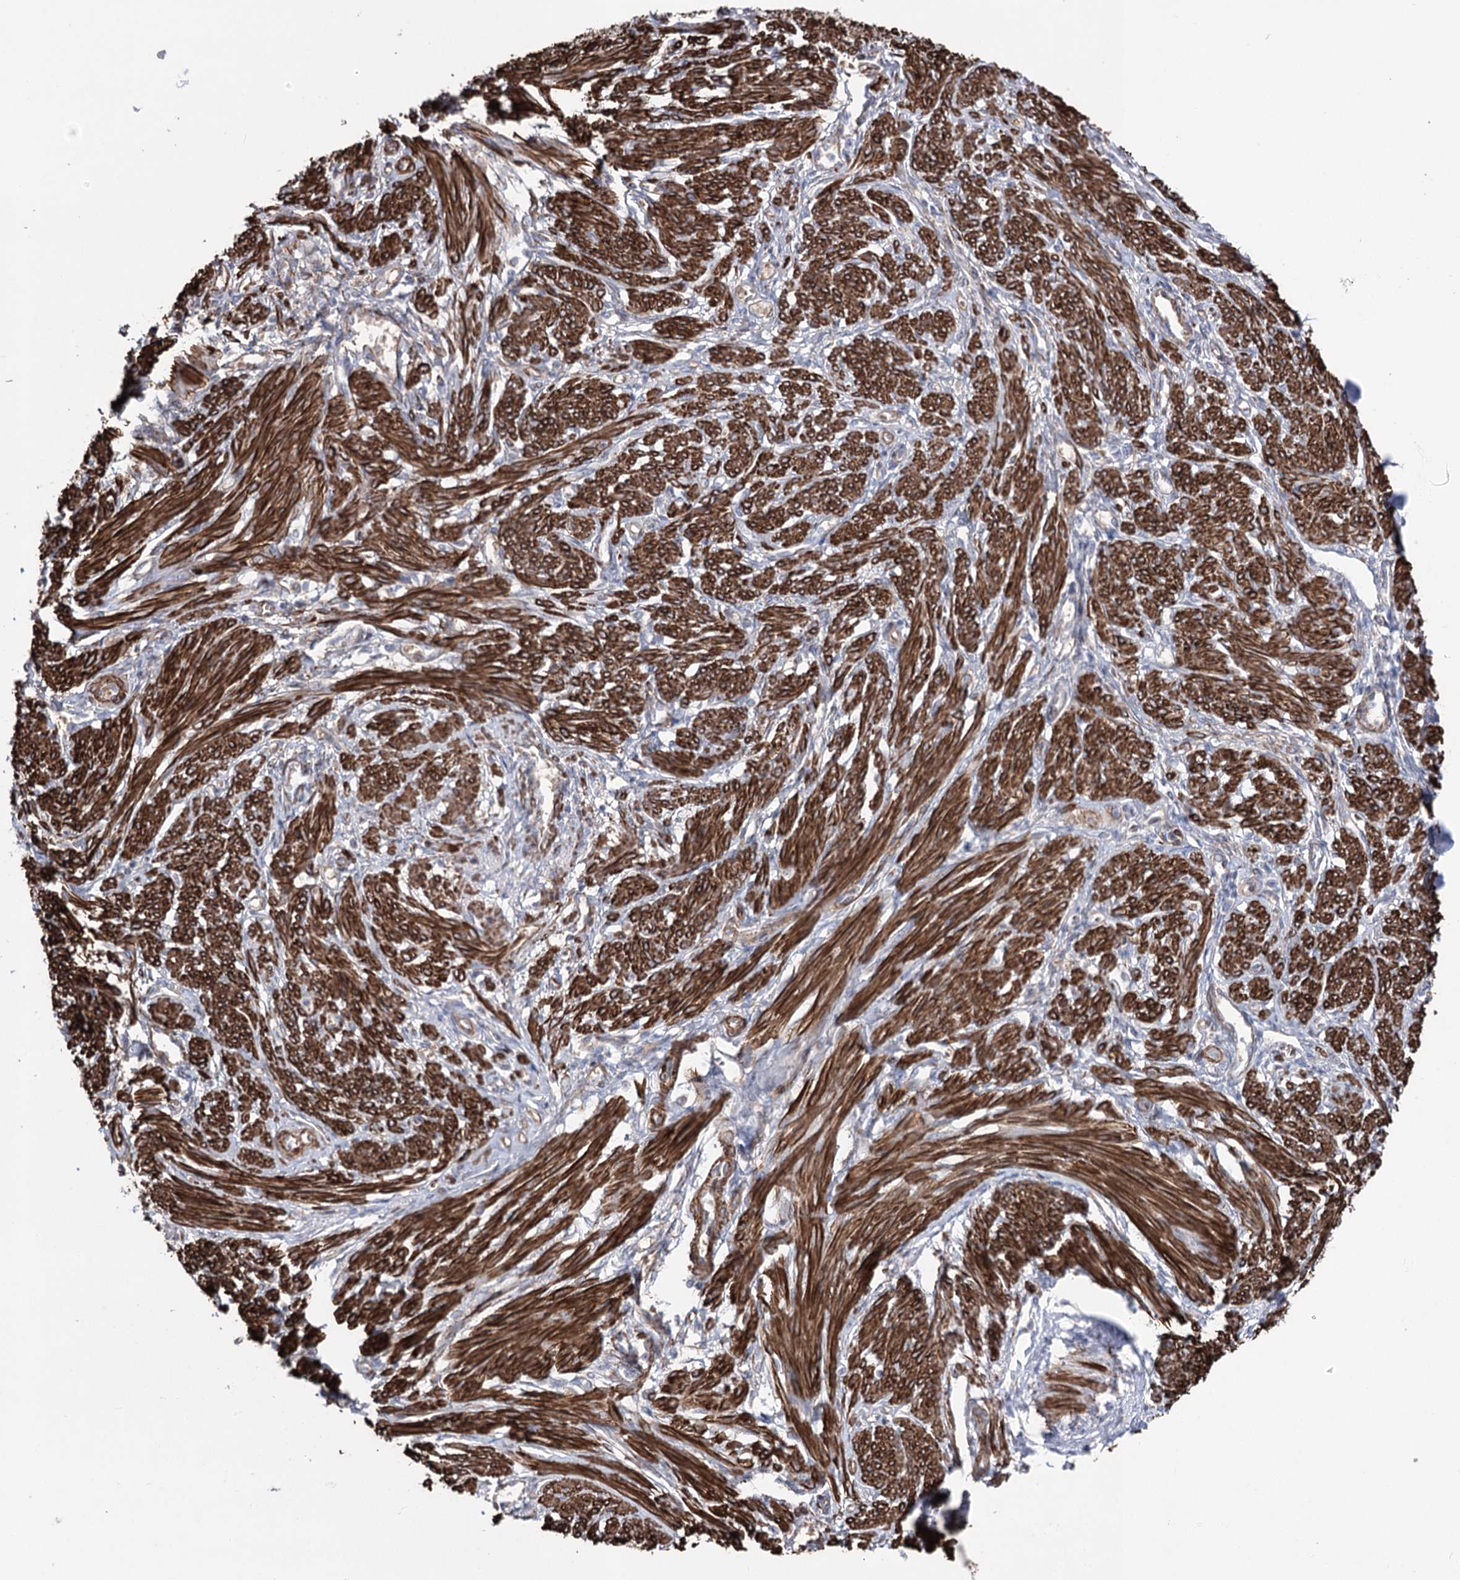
{"staining": {"intensity": "strong", "quantity": ">75%", "location": "cytoplasmic/membranous"}, "tissue": "smooth muscle", "cell_type": "Smooth muscle cells", "image_type": "normal", "snomed": [{"axis": "morphology", "description": "Normal tissue, NOS"}, {"axis": "topography", "description": "Smooth muscle"}], "caption": "Immunohistochemical staining of unremarkable human smooth muscle shows high levels of strong cytoplasmic/membranous expression in about >75% of smooth muscle cells. The staining was performed using DAB, with brown indicating positive protein expression. Nuclei are stained blue with hematoxylin.", "gene": "ARHGAP20", "patient": {"sex": "female", "age": 39}}